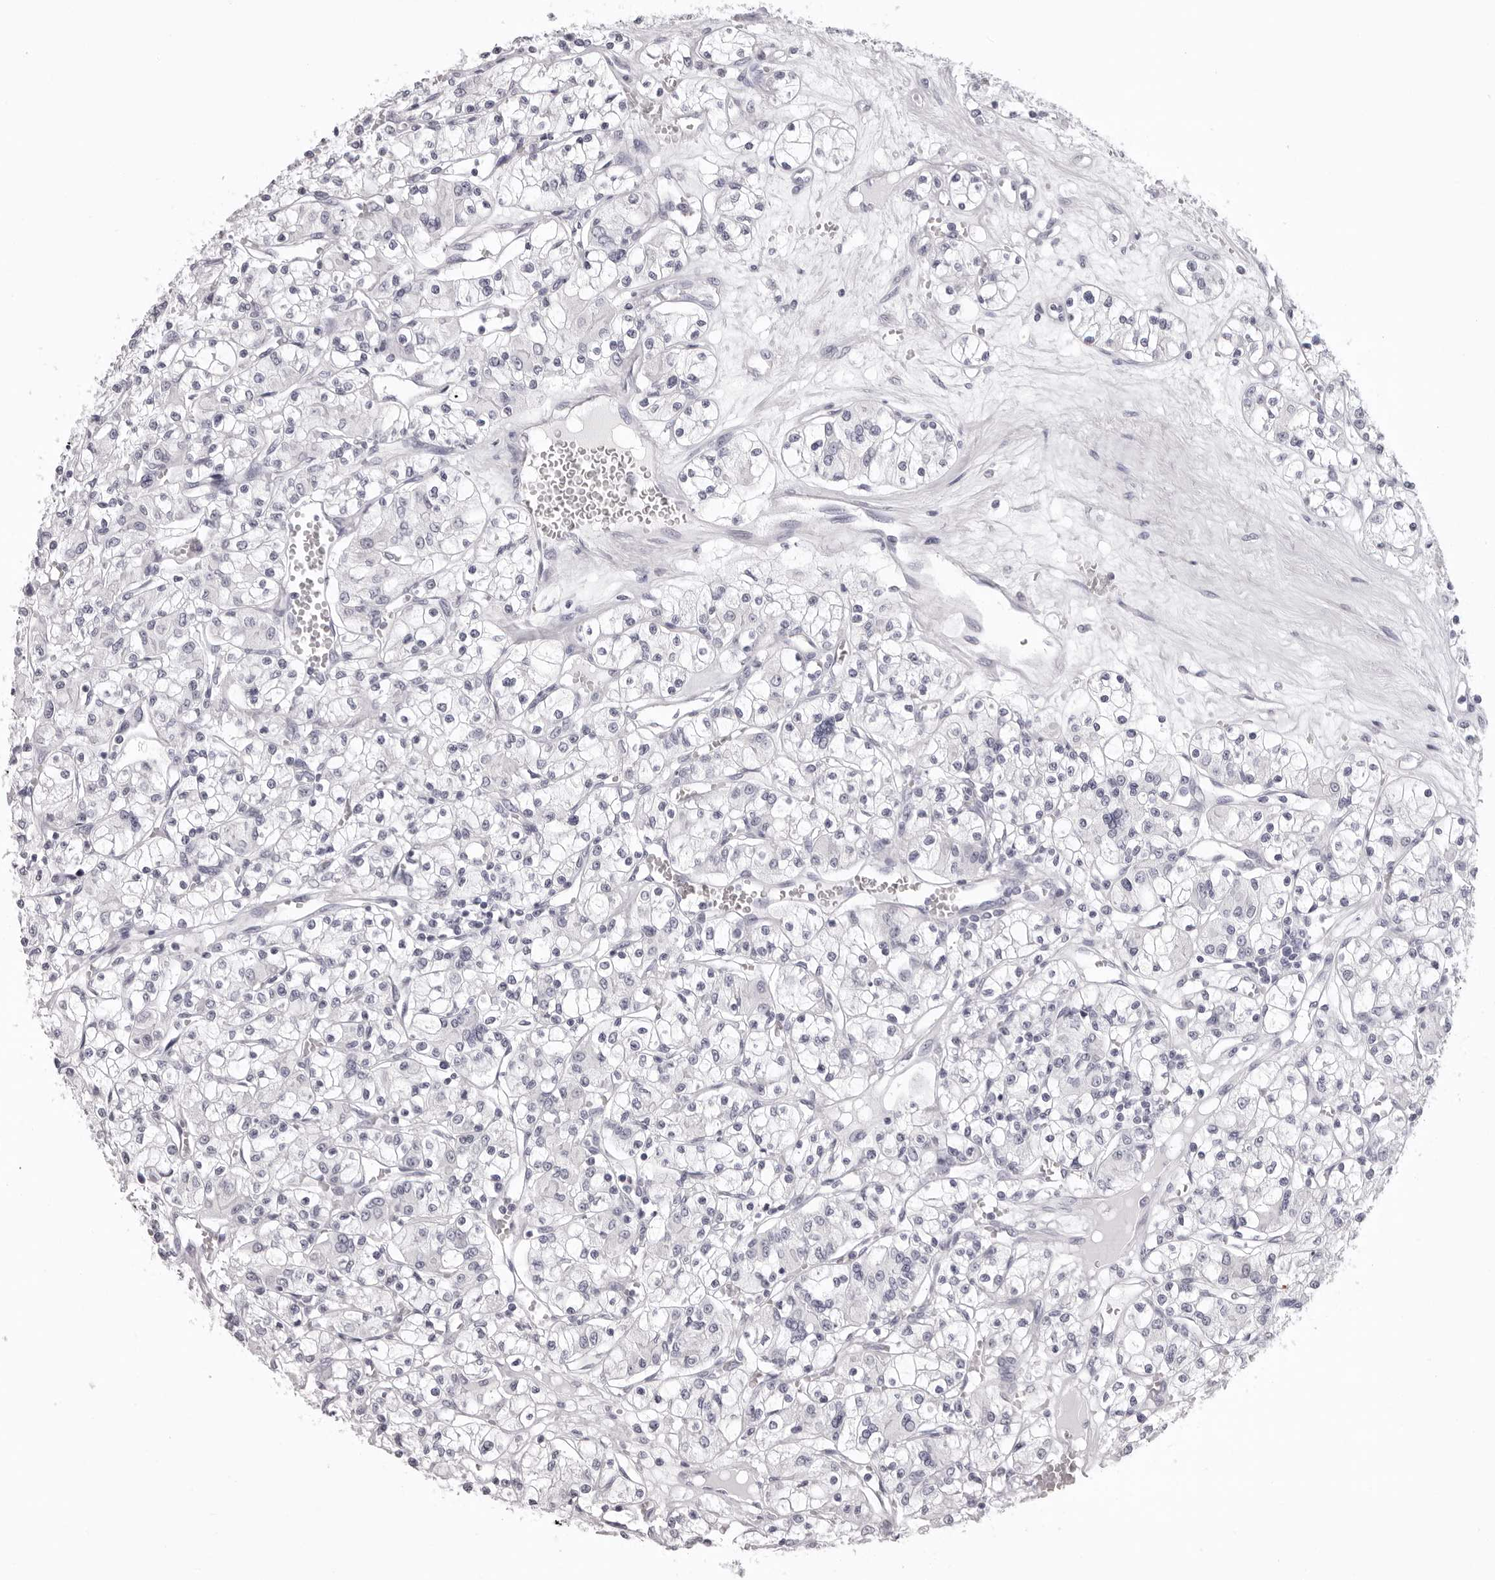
{"staining": {"intensity": "negative", "quantity": "none", "location": "none"}, "tissue": "renal cancer", "cell_type": "Tumor cells", "image_type": "cancer", "snomed": [{"axis": "morphology", "description": "Adenocarcinoma, NOS"}, {"axis": "topography", "description": "Kidney"}], "caption": "A histopathology image of human adenocarcinoma (renal) is negative for staining in tumor cells. The staining was performed using DAB to visualize the protein expression in brown, while the nuclei were stained in blue with hematoxylin (Magnification: 20x).", "gene": "CST1", "patient": {"sex": "female", "age": 59}}